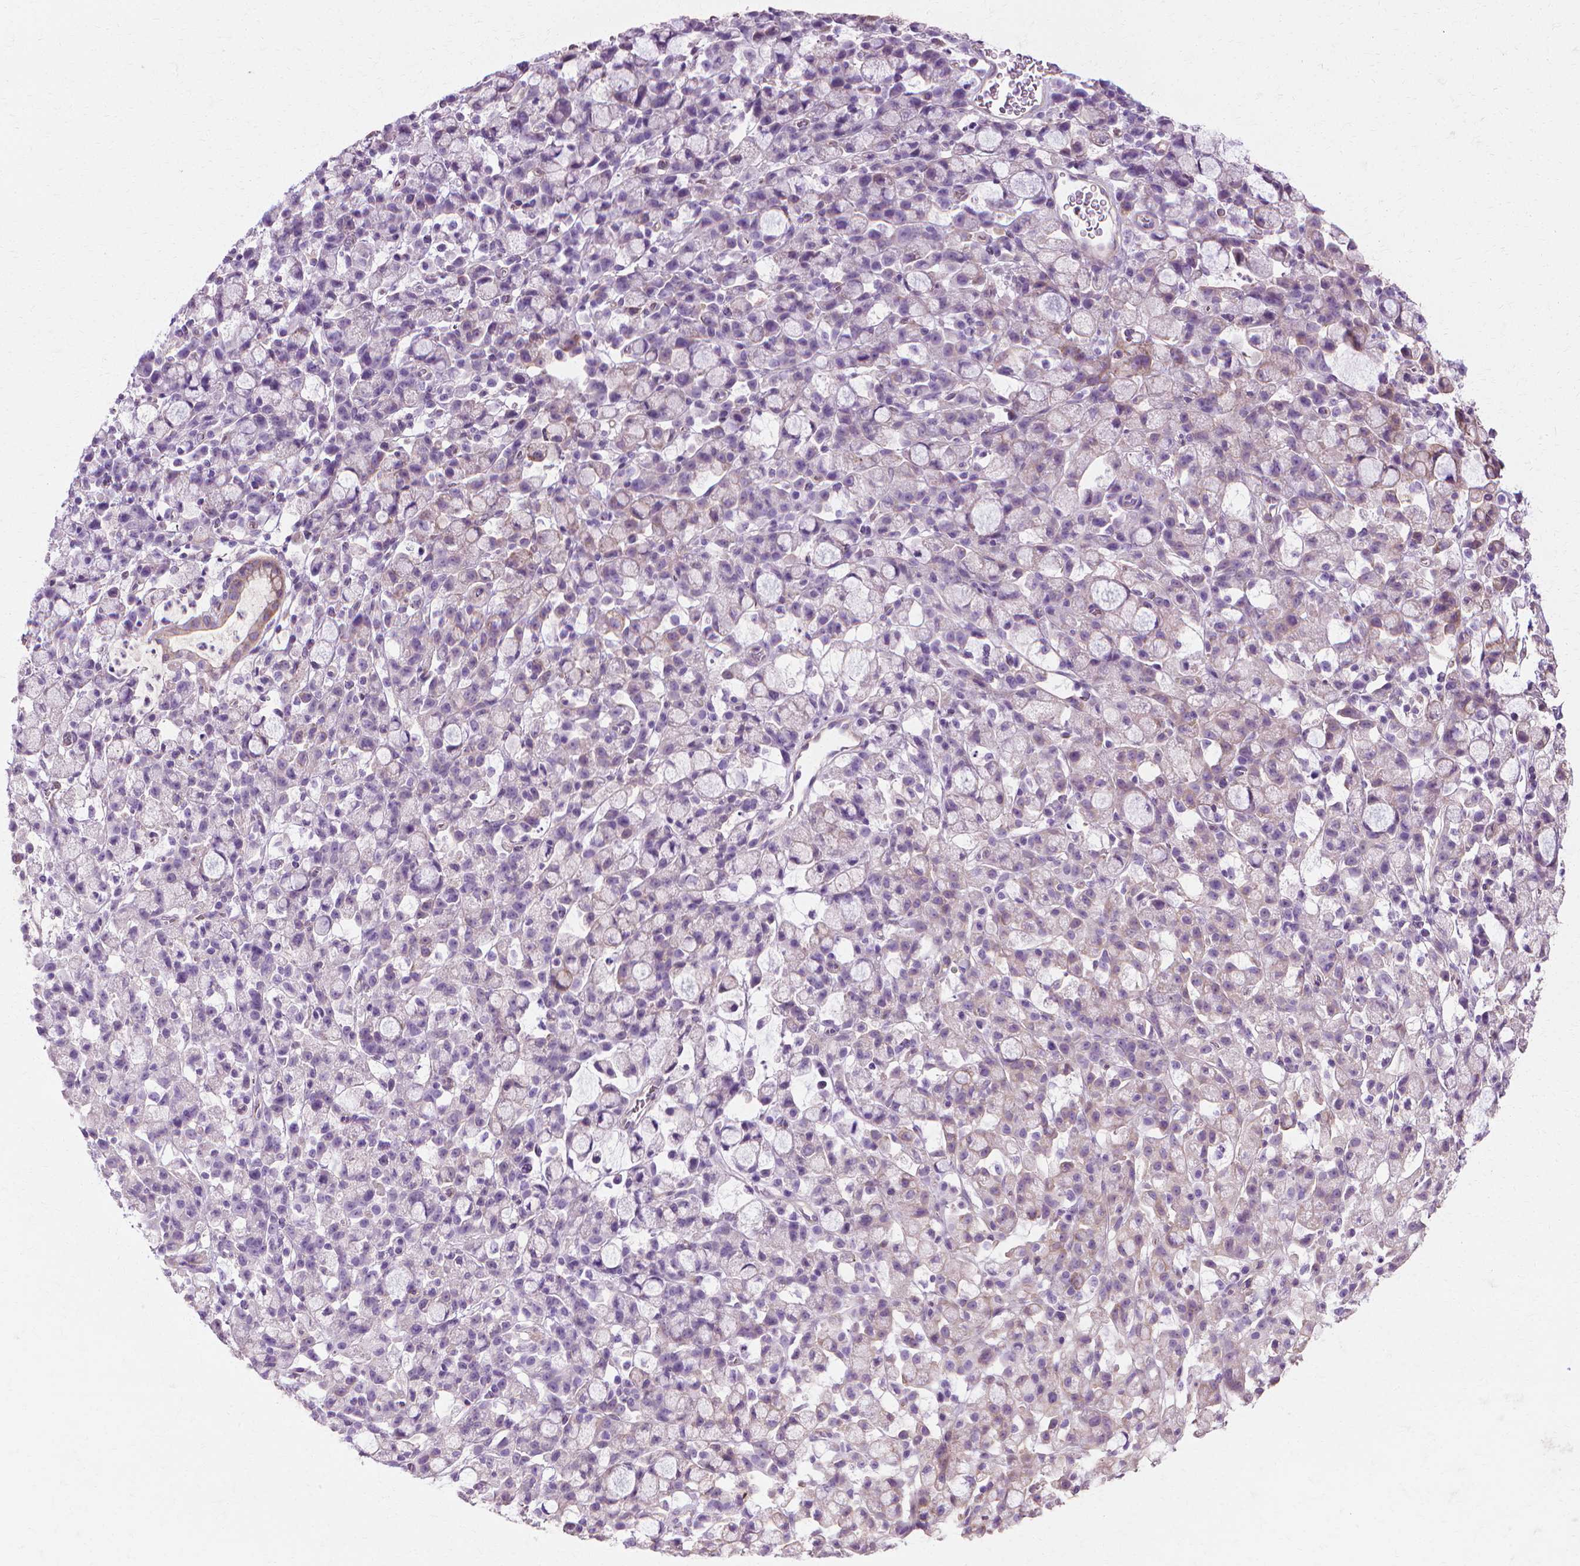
{"staining": {"intensity": "negative", "quantity": "none", "location": "none"}, "tissue": "stomach cancer", "cell_type": "Tumor cells", "image_type": "cancer", "snomed": [{"axis": "morphology", "description": "Adenocarcinoma, NOS"}, {"axis": "topography", "description": "Stomach"}], "caption": "A high-resolution micrograph shows immunohistochemistry staining of stomach cancer, which exhibits no significant positivity in tumor cells.", "gene": "CFAP157", "patient": {"sex": "male", "age": 58}}